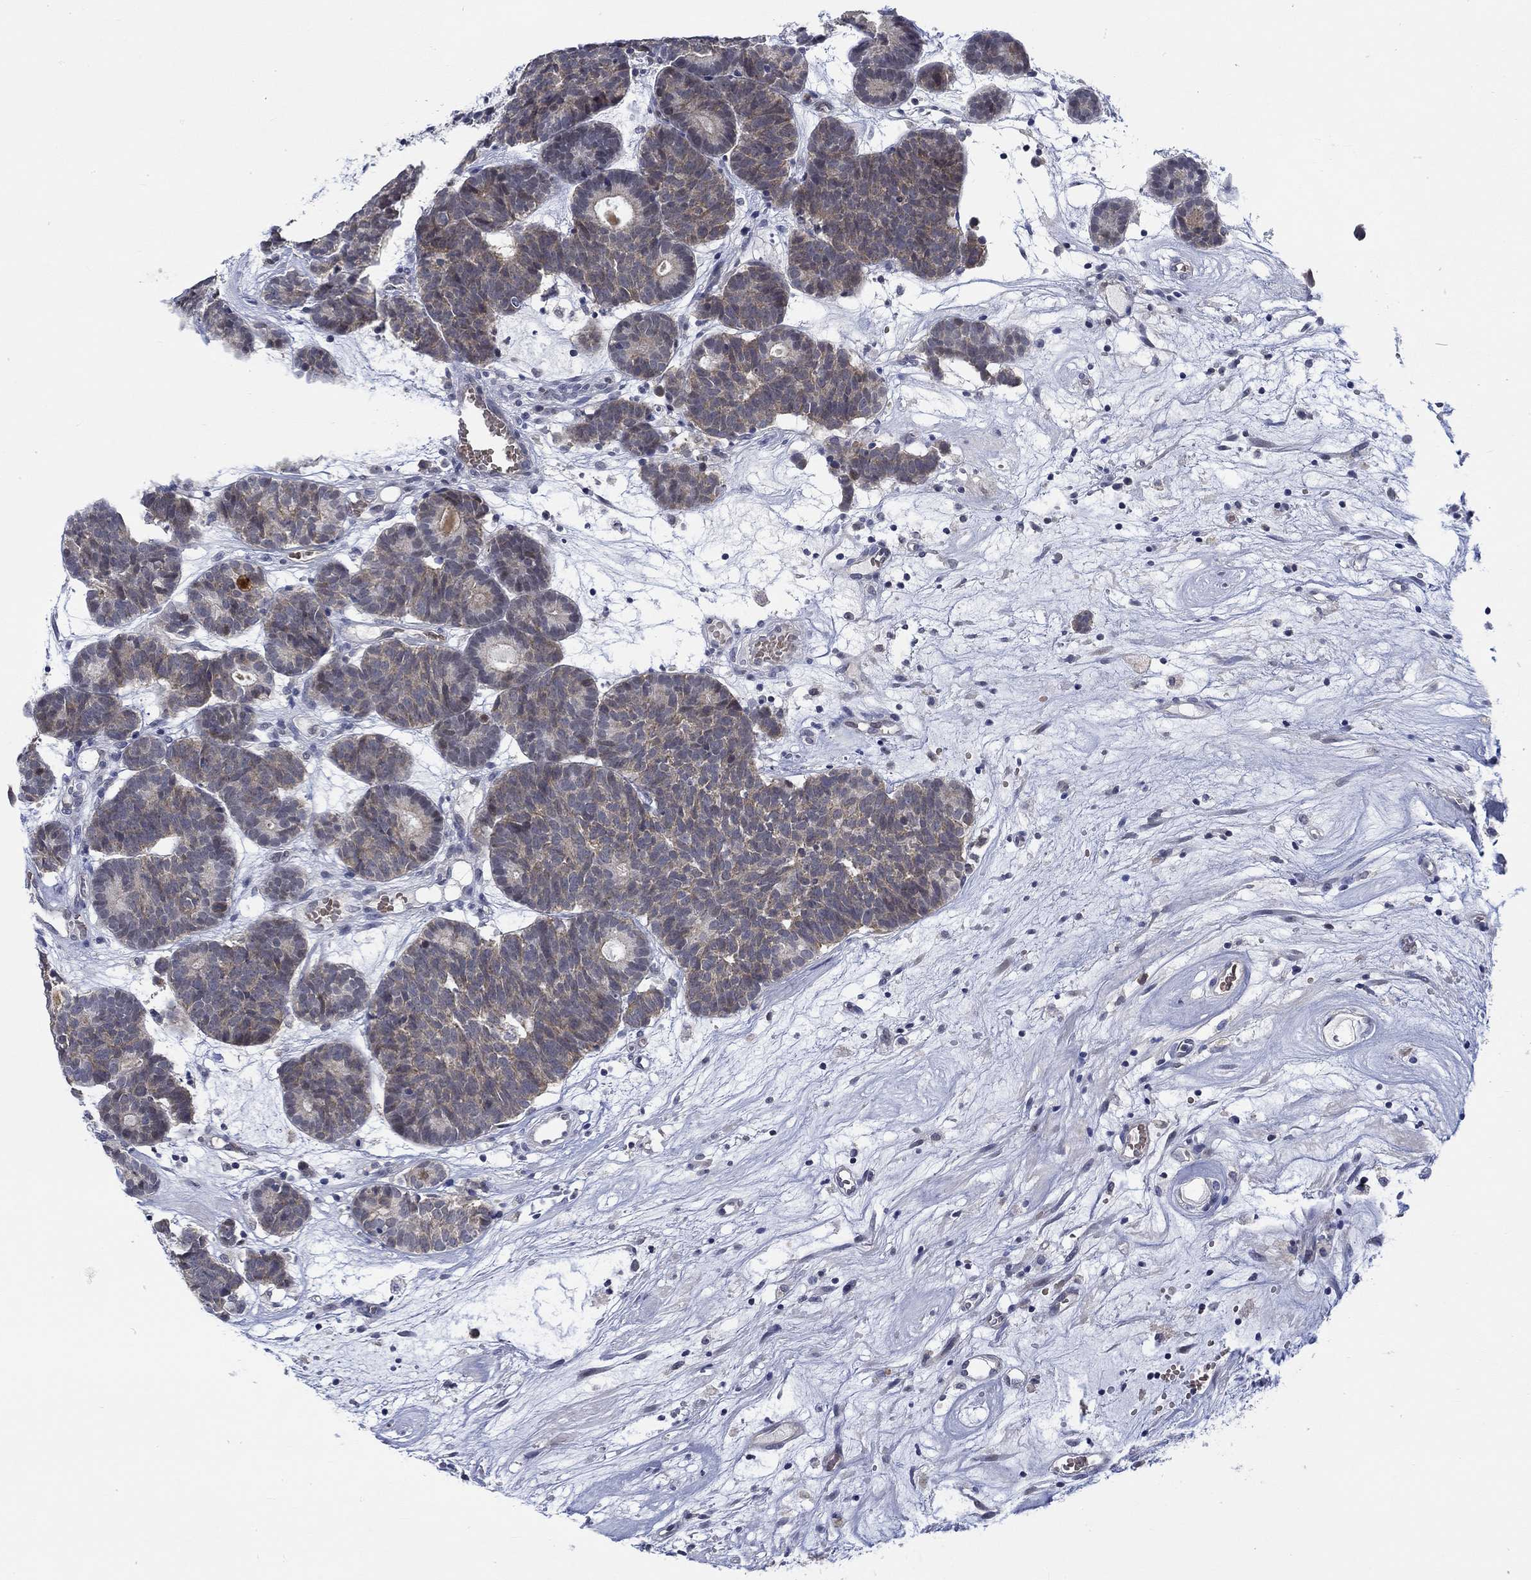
{"staining": {"intensity": "weak", "quantity": "25%-75%", "location": "cytoplasmic/membranous"}, "tissue": "head and neck cancer", "cell_type": "Tumor cells", "image_type": "cancer", "snomed": [{"axis": "morphology", "description": "Adenocarcinoma, NOS"}, {"axis": "topography", "description": "Head-Neck"}], "caption": "DAB (3,3'-diaminobenzidine) immunohistochemical staining of human adenocarcinoma (head and neck) exhibits weak cytoplasmic/membranous protein expression in about 25%-75% of tumor cells.", "gene": "WASF1", "patient": {"sex": "female", "age": 81}}